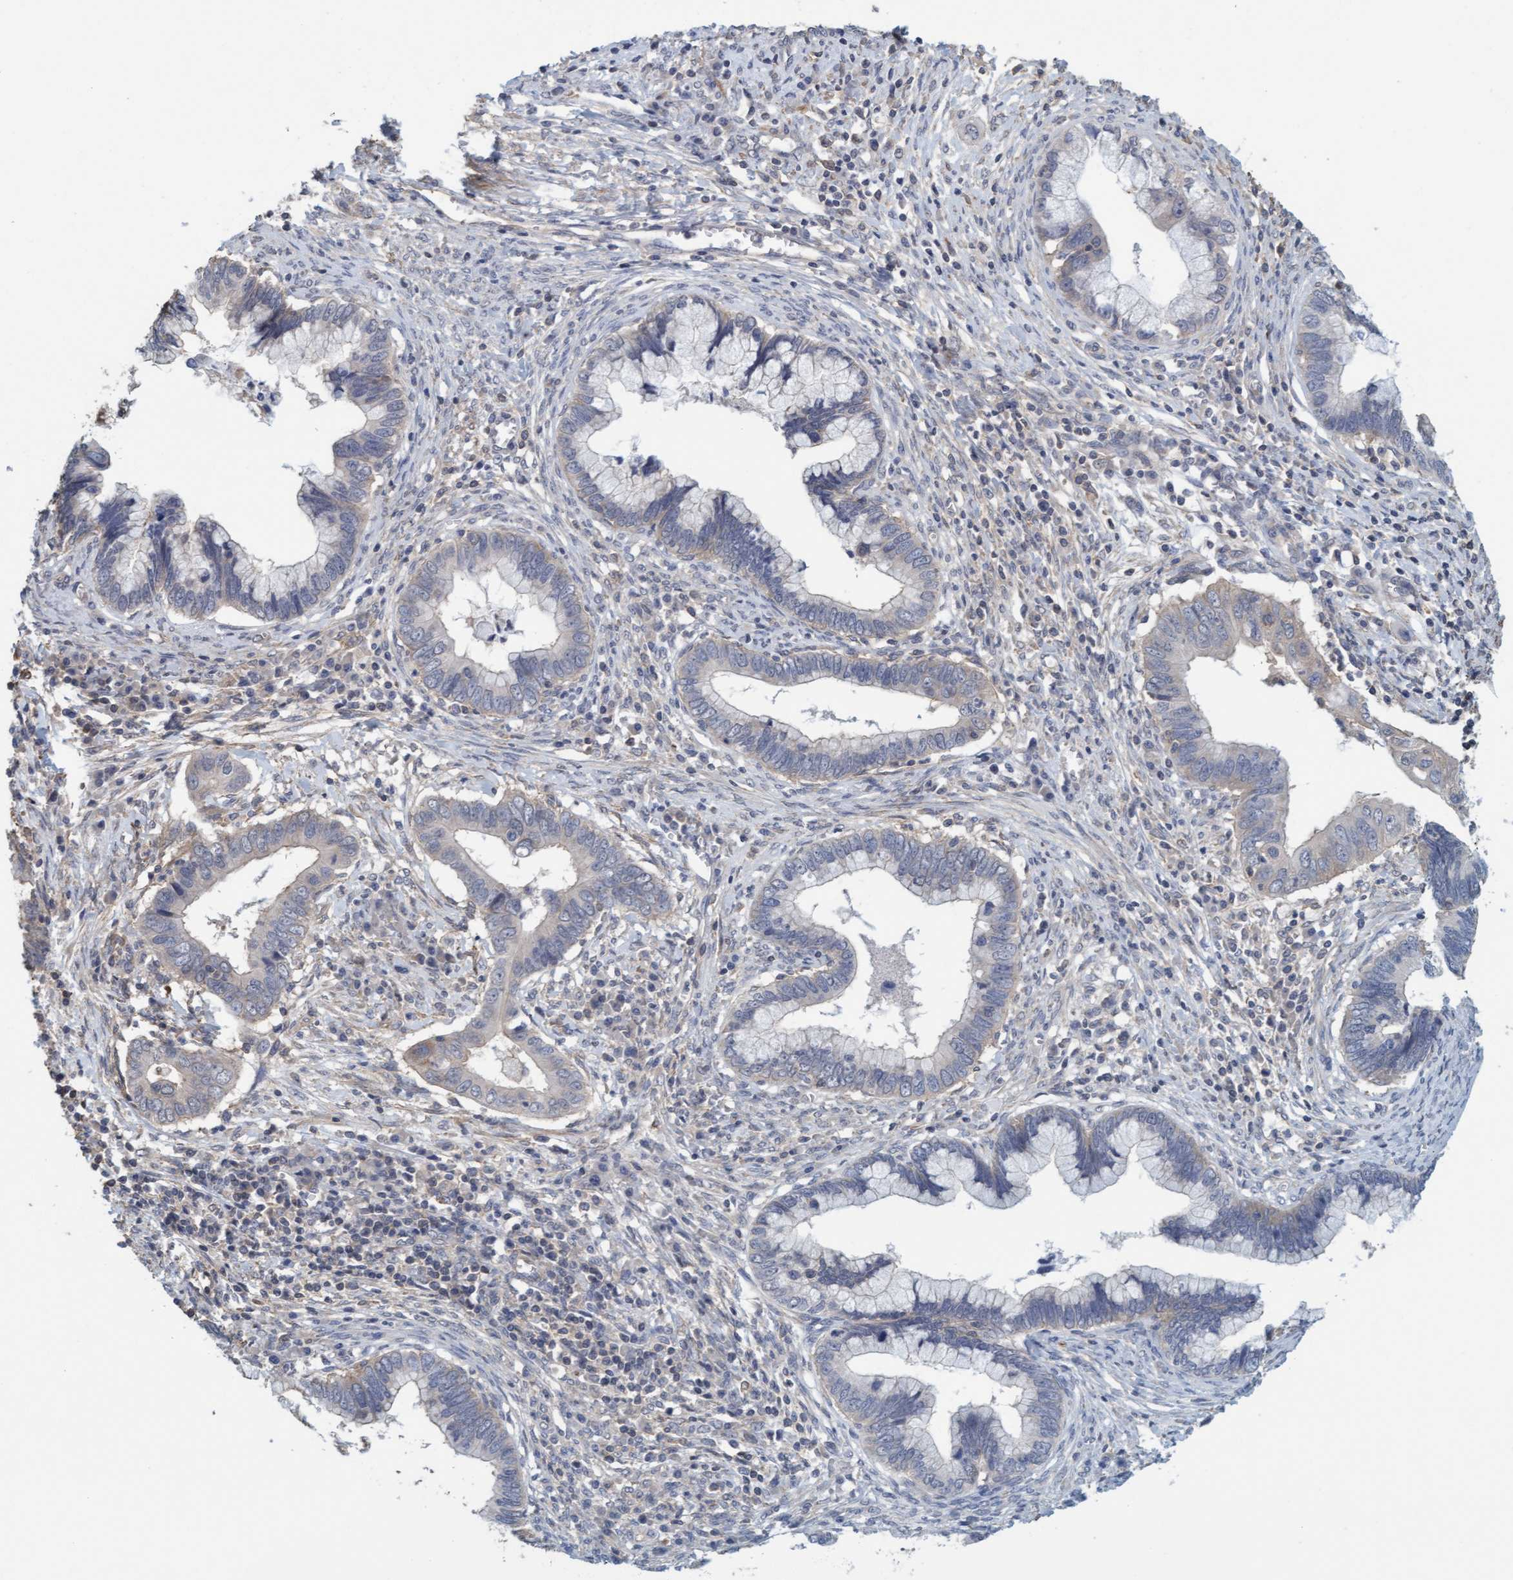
{"staining": {"intensity": "negative", "quantity": "none", "location": "none"}, "tissue": "cervical cancer", "cell_type": "Tumor cells", "image_type": "cancer", "snomed": [{"axis": "morphology", "description": "Adenocarcinoma, NOS"}, {"axis": "topography", "description": "Cervix"}], "caption": "High power microscopy image of an immunohistochemistry (IHC) histopathology image of cervical adenocarcinoma, revealing no significant expression in tumor cells.", "gene": "FXR2", "patient": {"sex": "female", "age": 44}}